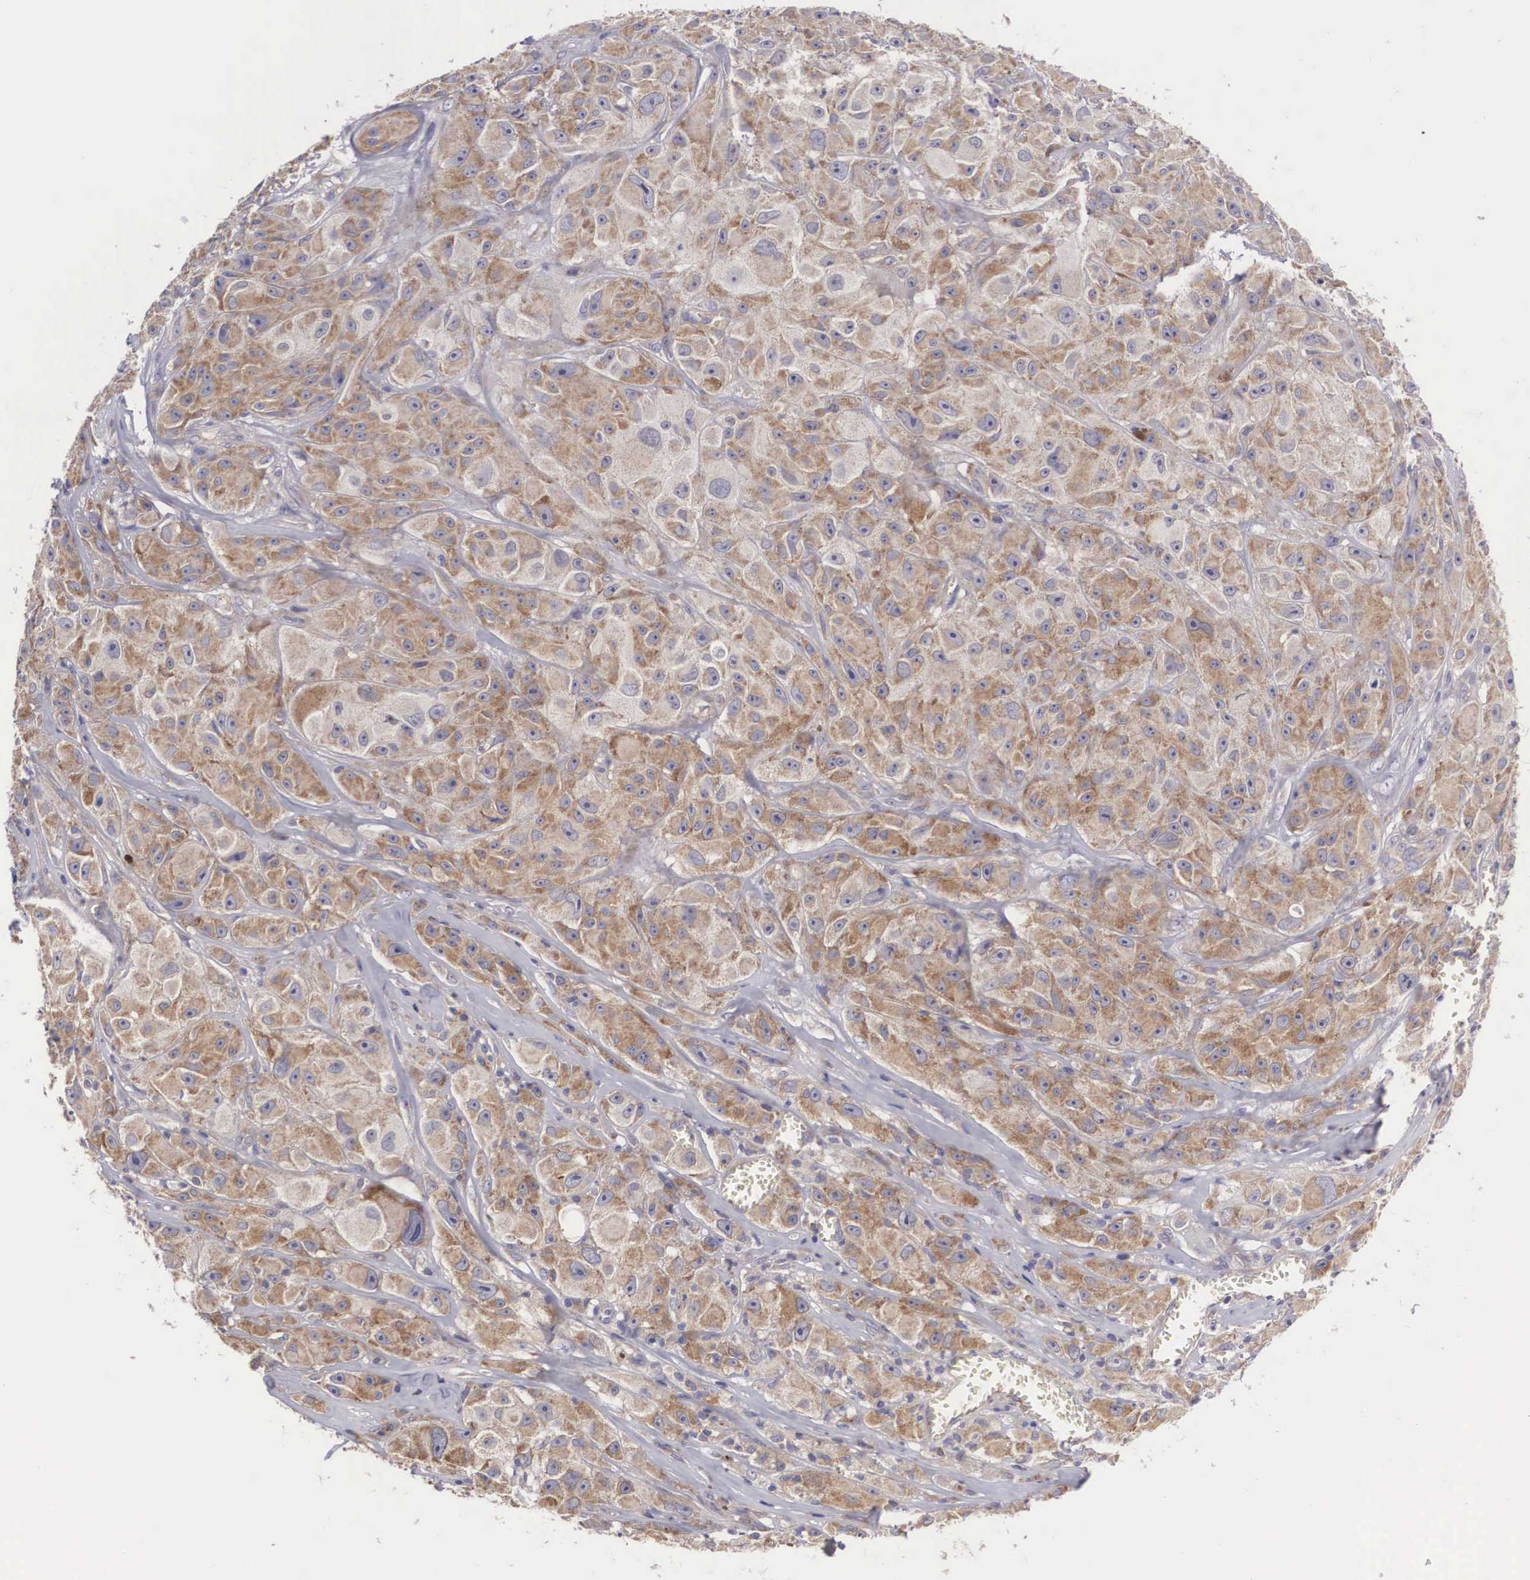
{"staining": {"intensity": "weak", "quantity": ">75%", "location": "cytoplasmic/membranous"}, "tissue": "melanoma", "cell_type": "Tumor cells", "image_type": "cancer", "snomed": [{"axis": "morphology", "description": "Malignant melanoma, NOS"}, {"axis": "topography", "description": "Skin"}], "caption": "Human malignant melanoma stained with a brown dye exhibits weak cytoplasmic/membranous positive staining in about >75% of tumor cells.", "gene": "TXLNG", "patient": {"sex": "male", "age": 56}}